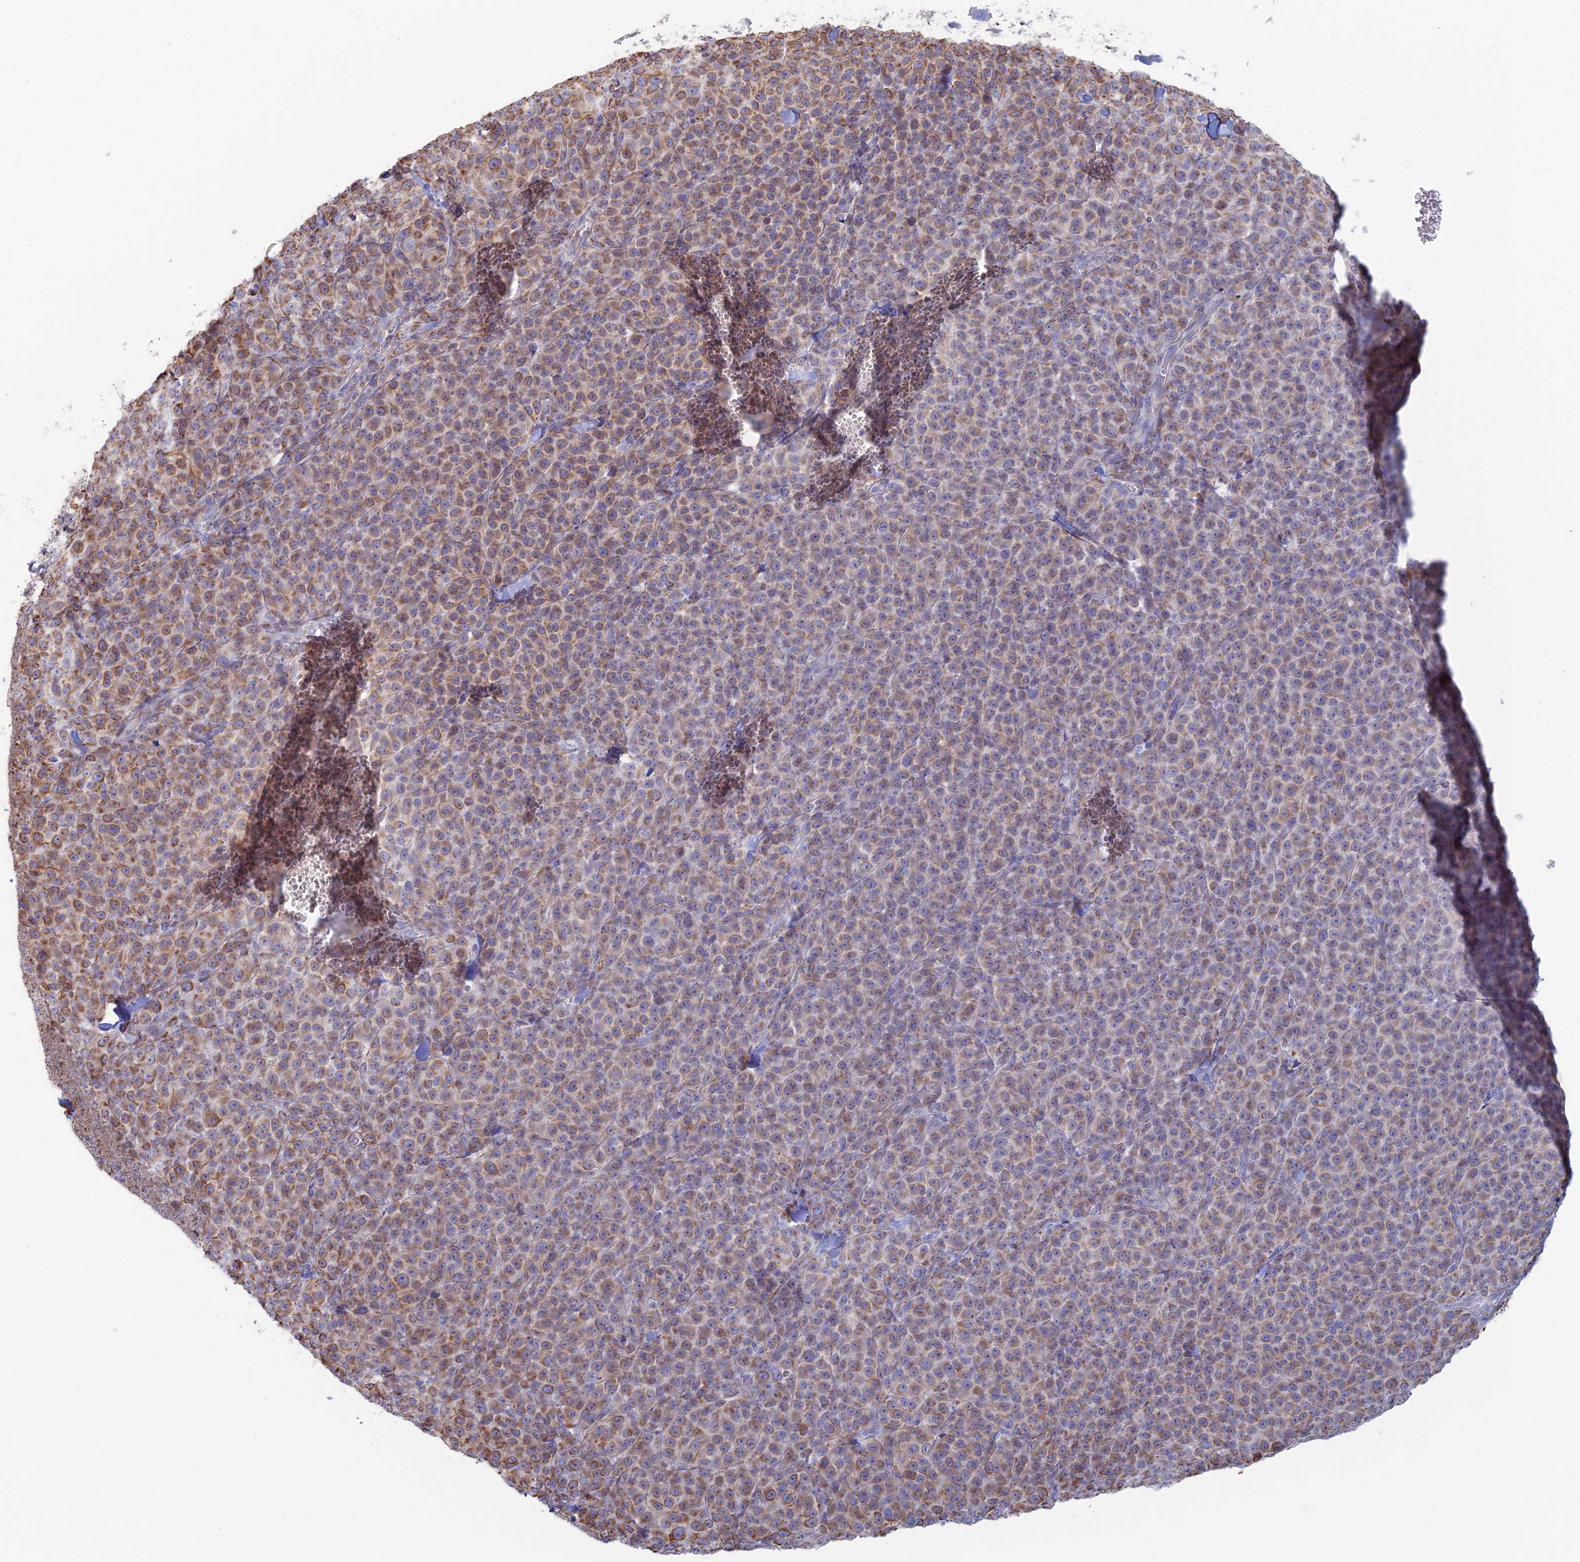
{"staining": {"intensity": "moderate", "quantity": ">75%", "location": "cytoplasmic/membranous"}, "tissue": "melanoma", "cell_type": "Tumor cells", "image_type": "cancer", "snomed": [{"axis": "morphology", "description": "Normal tissue, NOS"}, {"axis": "morphology", "description": "Malignant melanoma, NOS"}, {"axis": "topography", "description": "Skin"}], "caption": "Malignant melanoma stained for a protein (brown) shows moderate cytoplasmic/membranous positive expression in about >75% of tumor cells.", "gene": "CLVS2", "patient": {"sex": "female", "age": 34}}